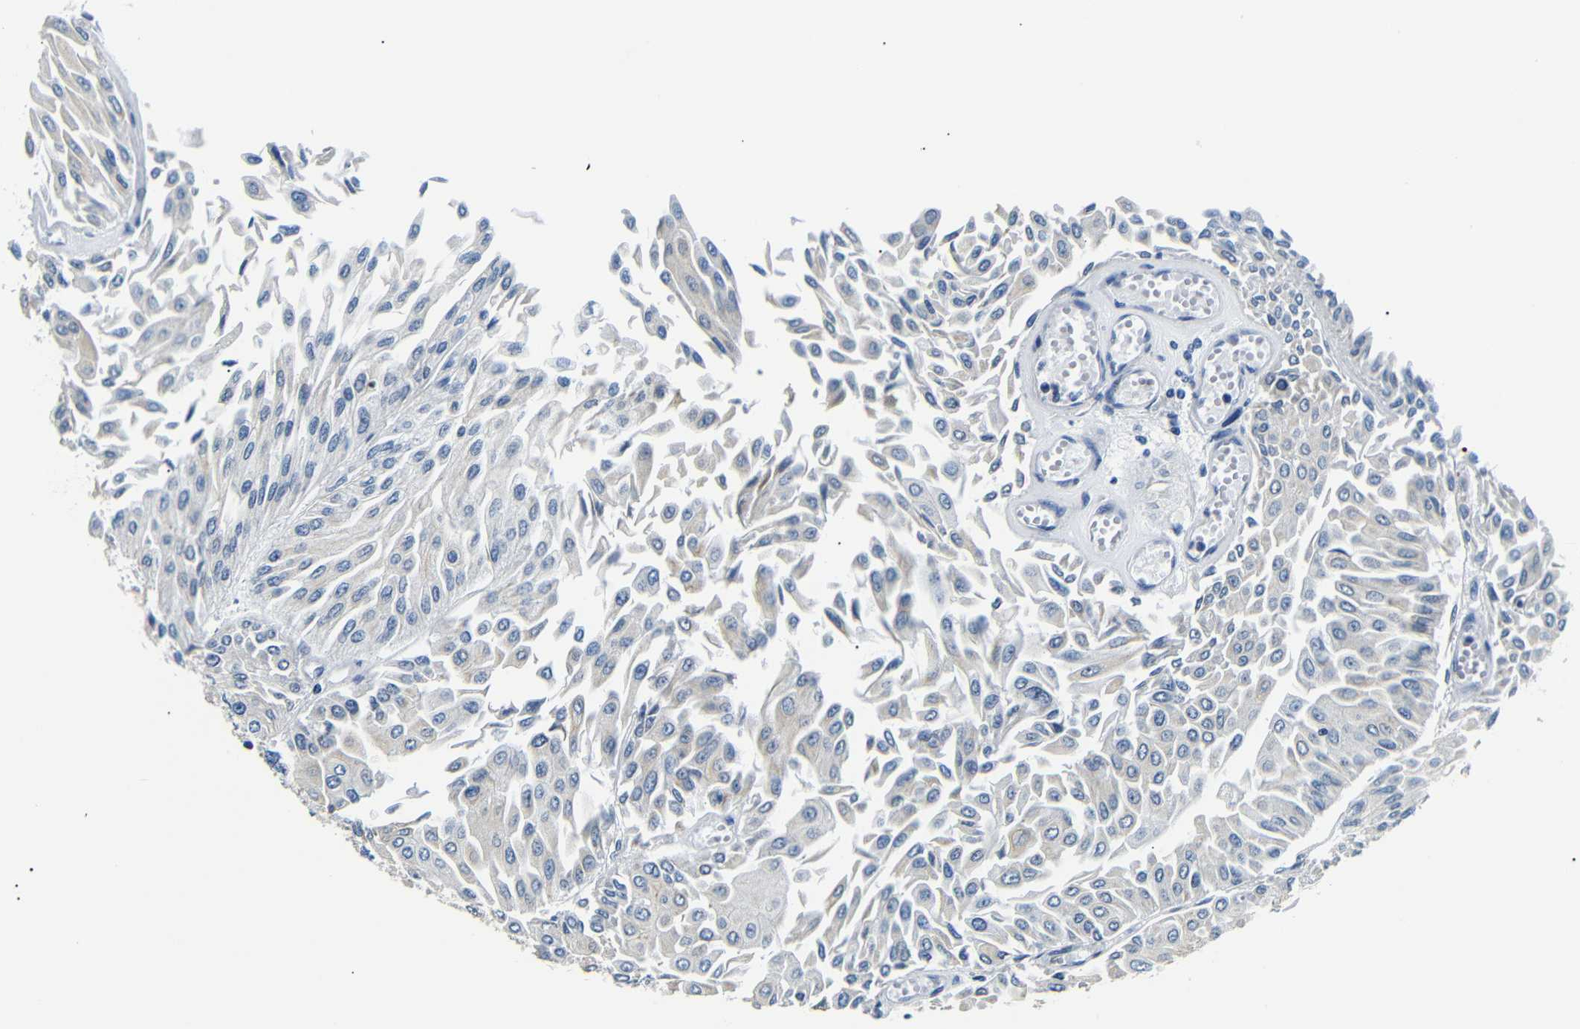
{"staining": {"intensity": "negative", "quantity": "none", "location": "none"}, "tissue": "urothelial cancer", "cell_type": "Tumor cells", "image_type": "cancer", "snomed": [{"axis": "morphology", "description": "Urothelial carcinoma, Low grade"}, {"axis": "topography", "description": "Urinary bladder"}], "caption": "Urothelial cancer was stained to show a protein in brown. There is no significant staining in tumor cells. (Brightfield microscopy of DAB immunohistochemistry at high magnification).", "gene": "TAFA1", "patient": {"sex": "male", "age": 67}}